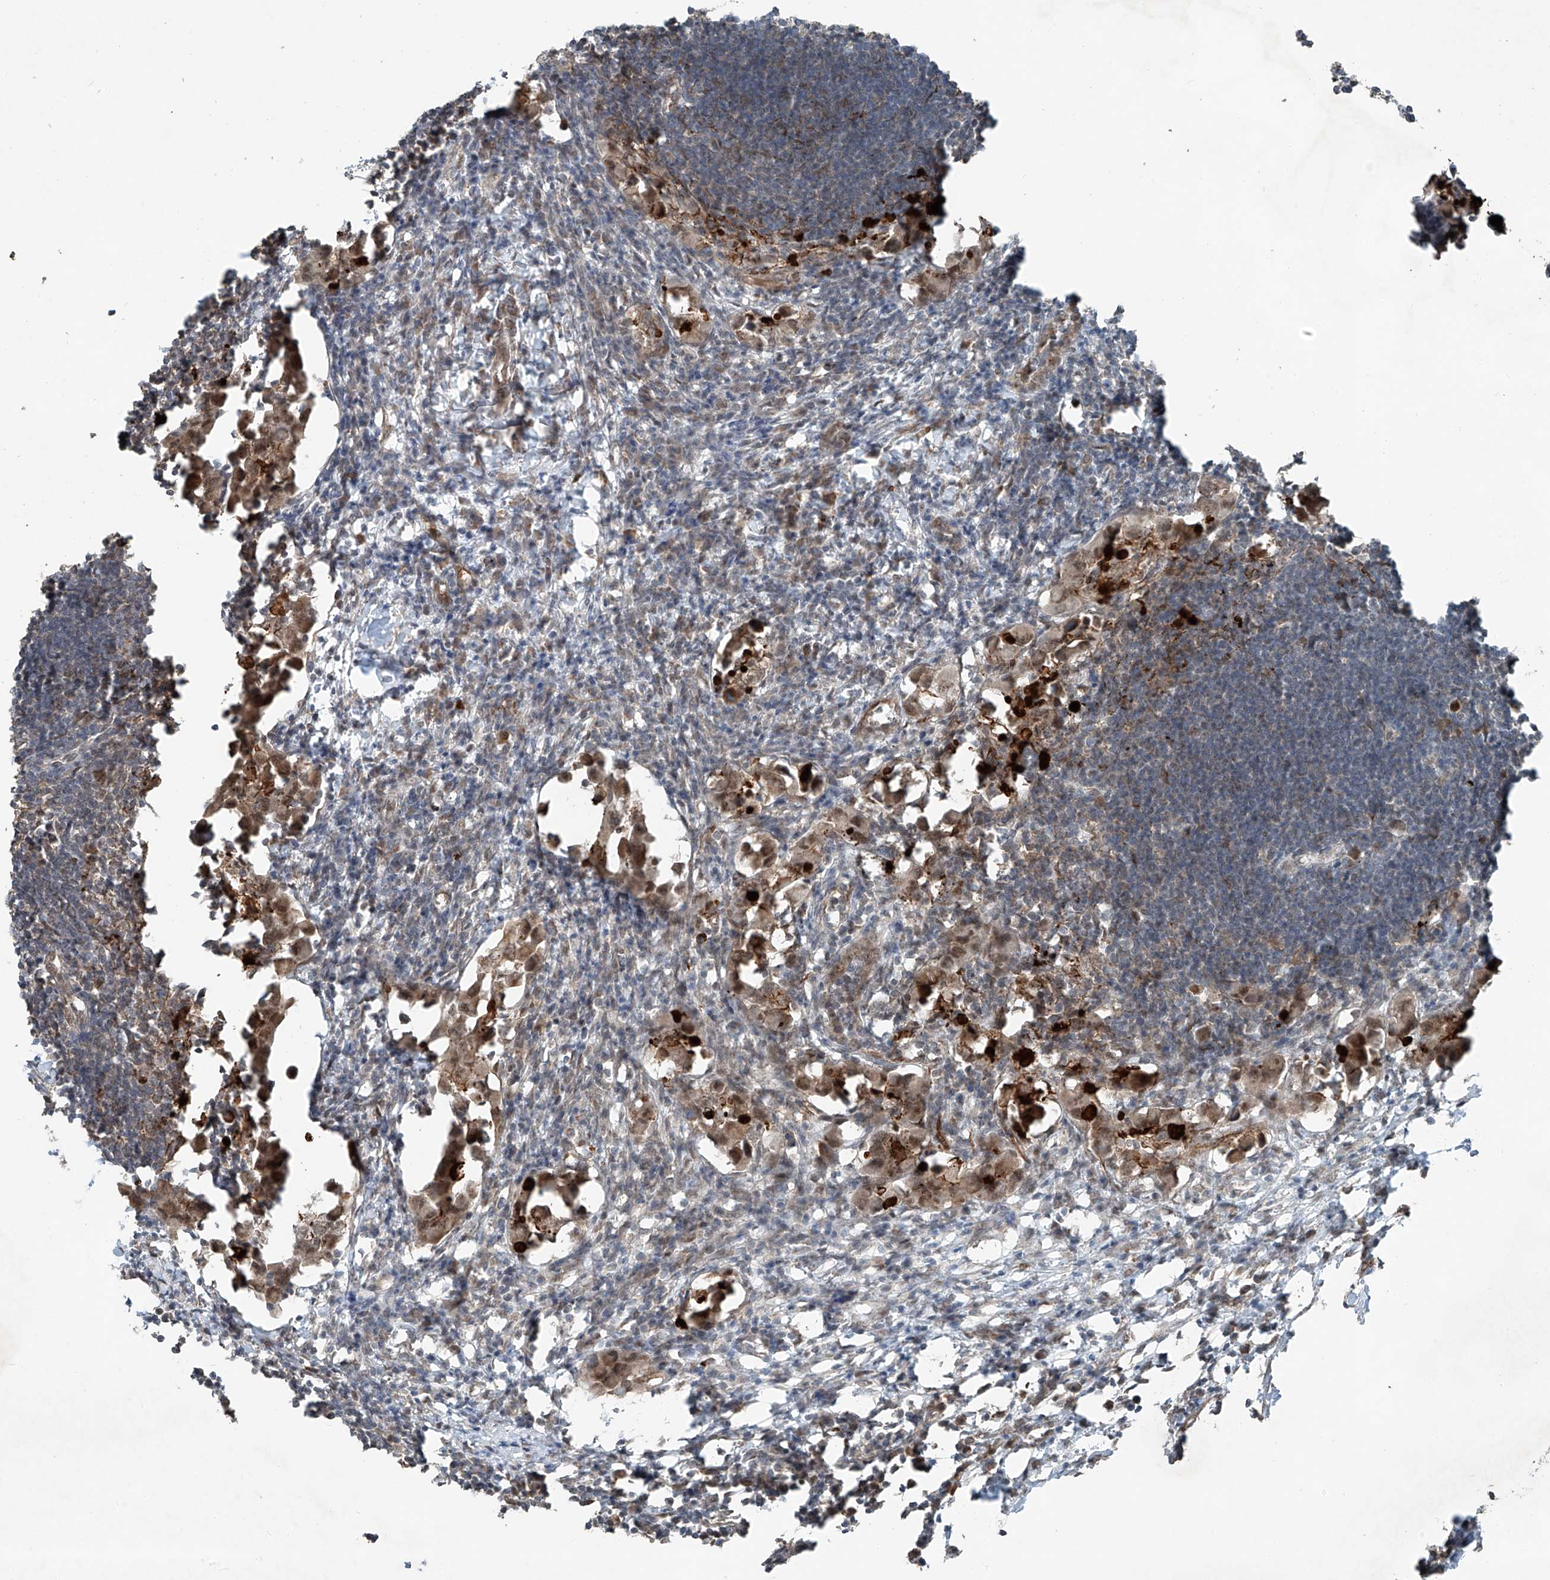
{"staining": {"intensity": "moderate", "quantity": "<25%", "location": "cytoplasmic/membranous"}, "tissue": "lymph node", "cell_type": "Germinal center cells", "image_type": "normal", "snomed": [{"axis": "morphology", "description": "Normal tissue, NOS"}, {"axis": "morphology", "description": "Malignant melanoma, Metastatic site"}, {"axis": "topography", "description": "Lymph node"}], "caption": "DAB immunohistochemical staining of unremarkable lymph node demonstrates moderate cytoplasmic/membranous protein staining in approximately <25% of germinal center cells.", "gene": "ZNF620", "patient": {"sex": "male", "age": 41}}